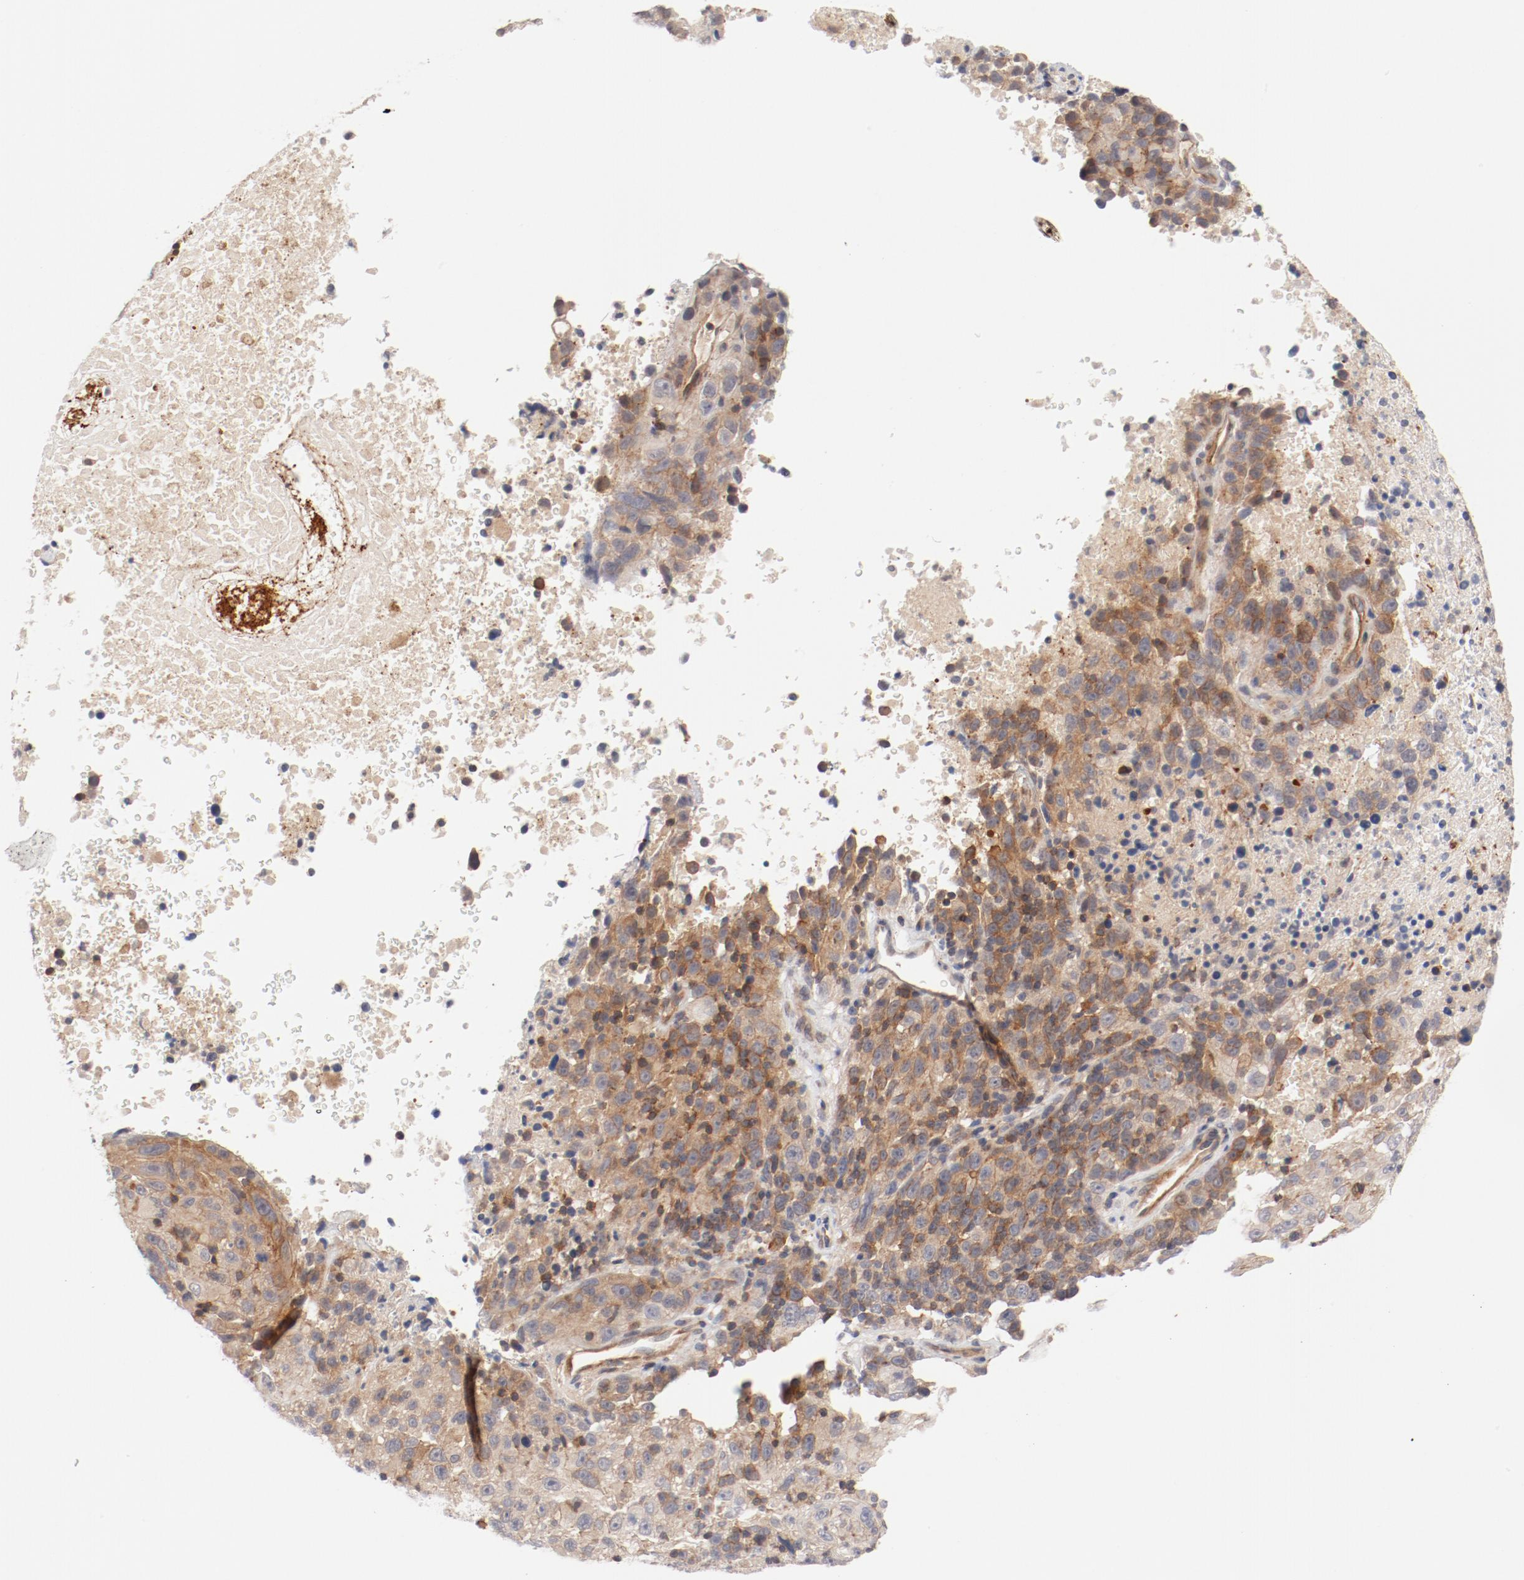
{"staining": {"intensity": "moderate", "quantity": "25%-75%", "location": "cytoplasmic/membranous"}, "tissue": "melanoma", "cell_type": "Tumor cells", "image_type": "cancer", "snomed": [{"axis": "morphology", "description": "Malignant melanoma, Metastatic site"}, {"axis": "topography", "description": "Cerebral cortex"}], "caption": "Tumor cells reveal medium levels of moderate cytoplasmic/membranous expression in about 25%-75% of cells in human malignant melanoma (metastatic site).", "gene": "ZNF267", "patient": {"sex": "female", "age": 52}}